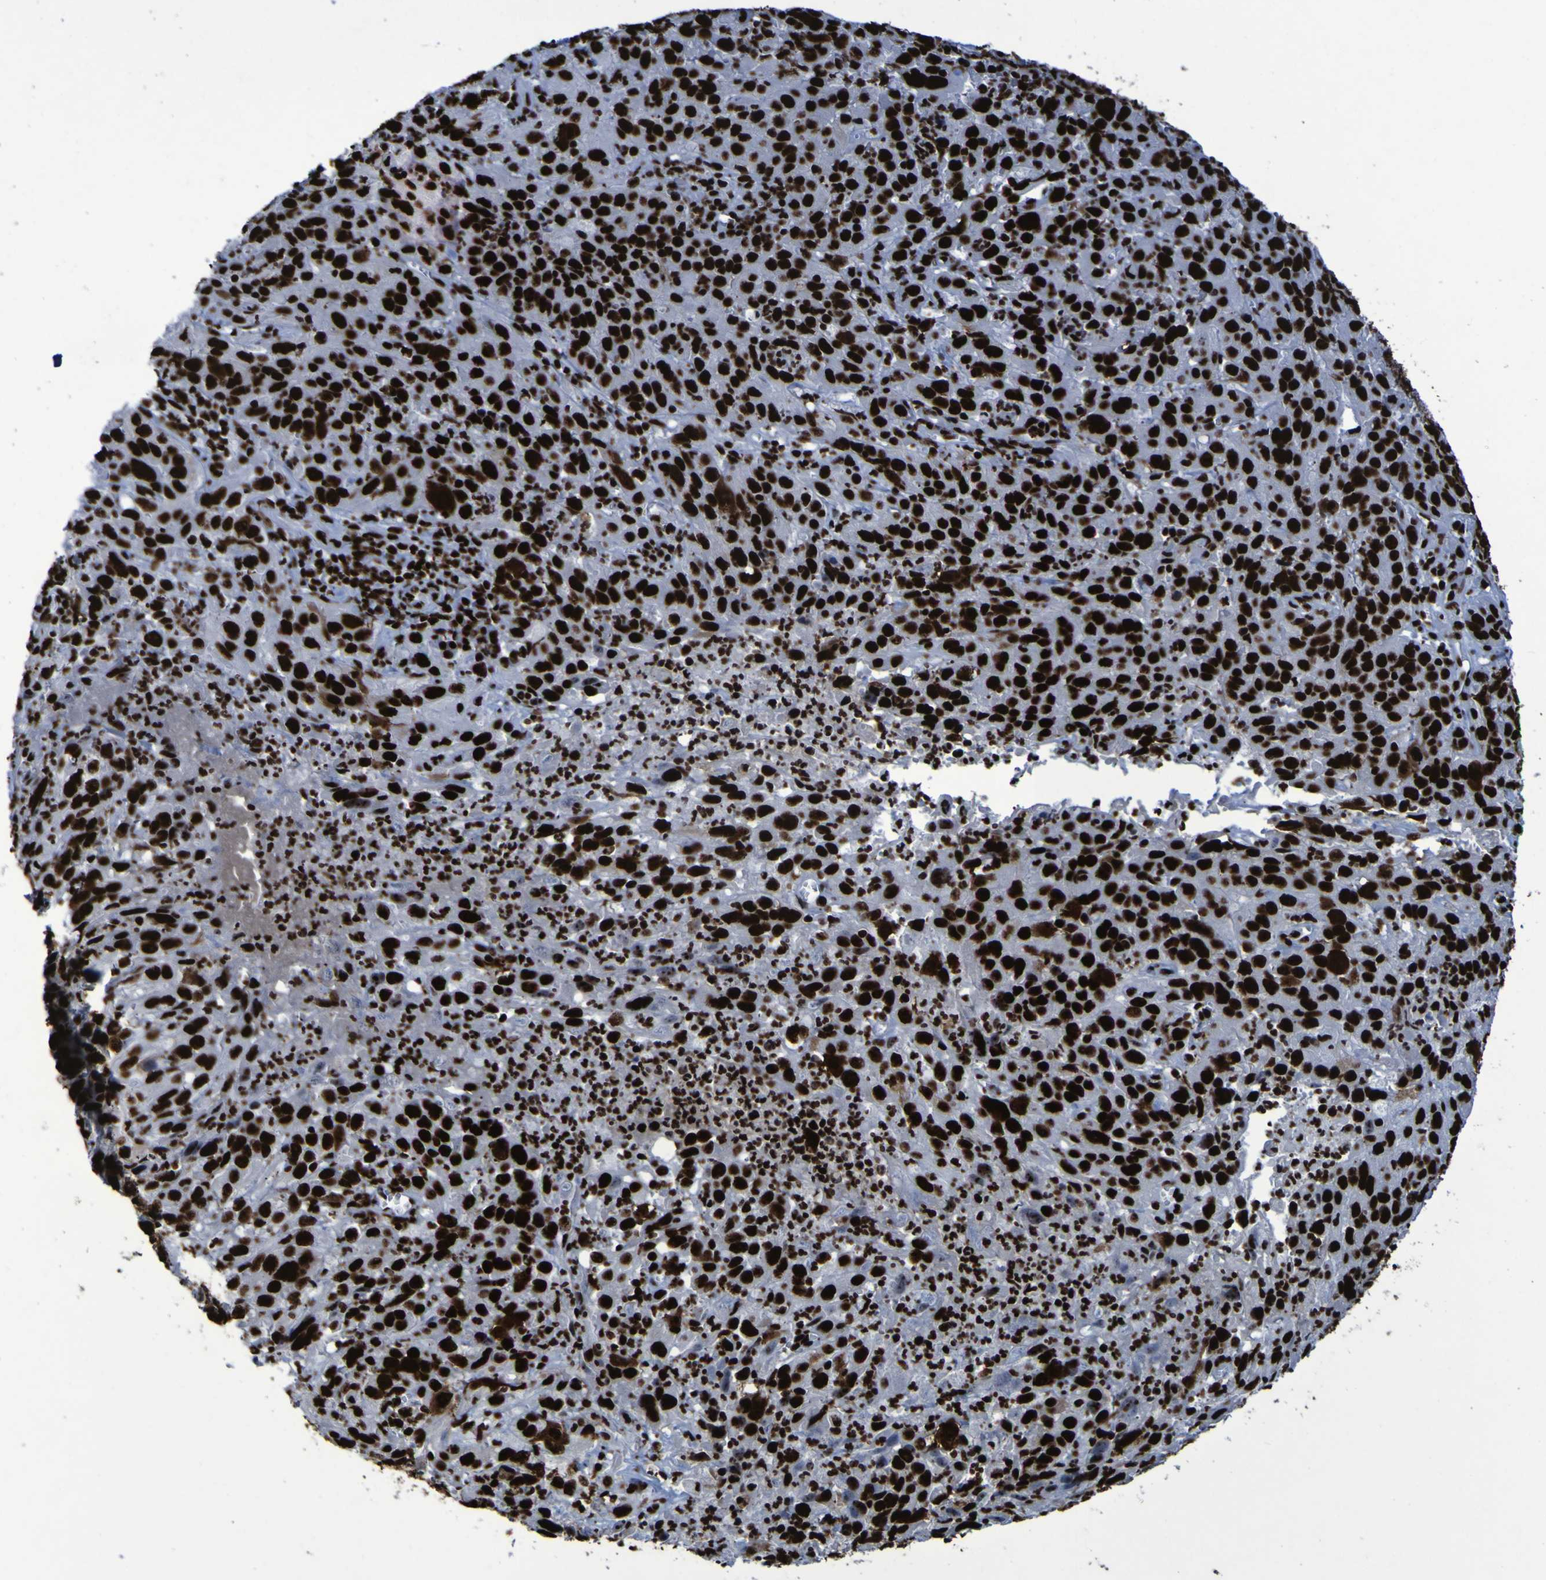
{"staining": {"intensity": "strong", "quantity": ">75%", "location": "nuclear"}, "tissue": "cervical cancer", "cell_type": "Tumor cells", "image_type": "cancer", "snomed": [{"axis": "morphology", "description": "Squamous cell carcinoma, NOS"}, {"axis": "topography", "description": "Cervix"}], "caption": "Immunohistochemical staining of cervical squamous cell carcinoma reveals strong nuclear protein staining in about >75% of tumor cells.", "gene": "NPM1", "patient": {"sex": "female", "age": 32}}